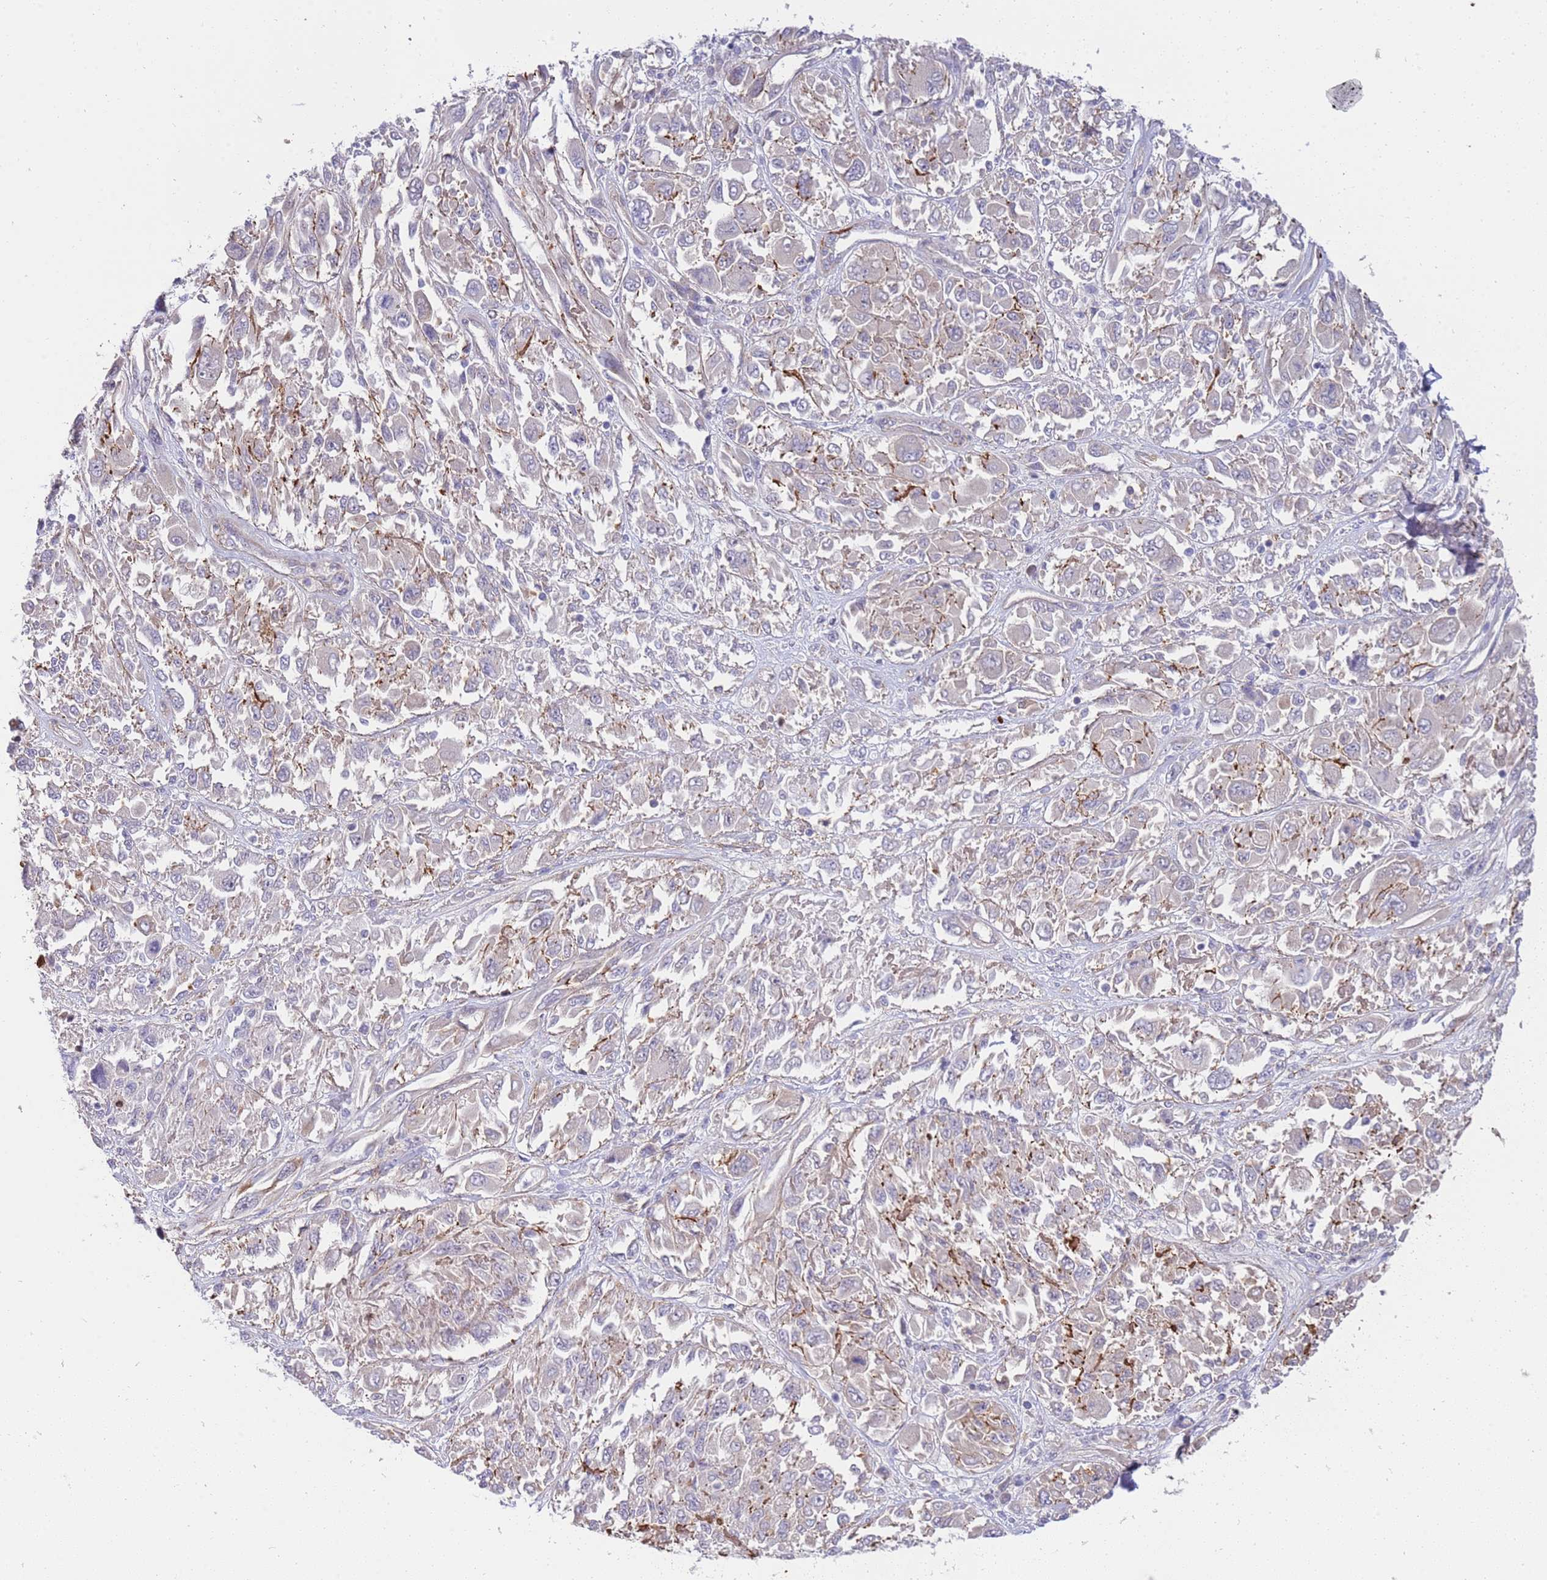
{"staining": {"intensity": "negative", "quantity": "none", "location": "none"}, "tissue": "melanoma", "cell_type": "Tumor cells", "image_type": "cancer", "snomed": [{"axis": "morphology", "description": "Malignant melanoma, NOS"}, {"axis": "topography", "description": "Skin"}], "caption": "High power microscopy image of an IHC micrograph of malignant melanoma, revealing no significant staining in tumor cells.", "gene": "STK25", "patient": {"sex": "female", "age": 91}}